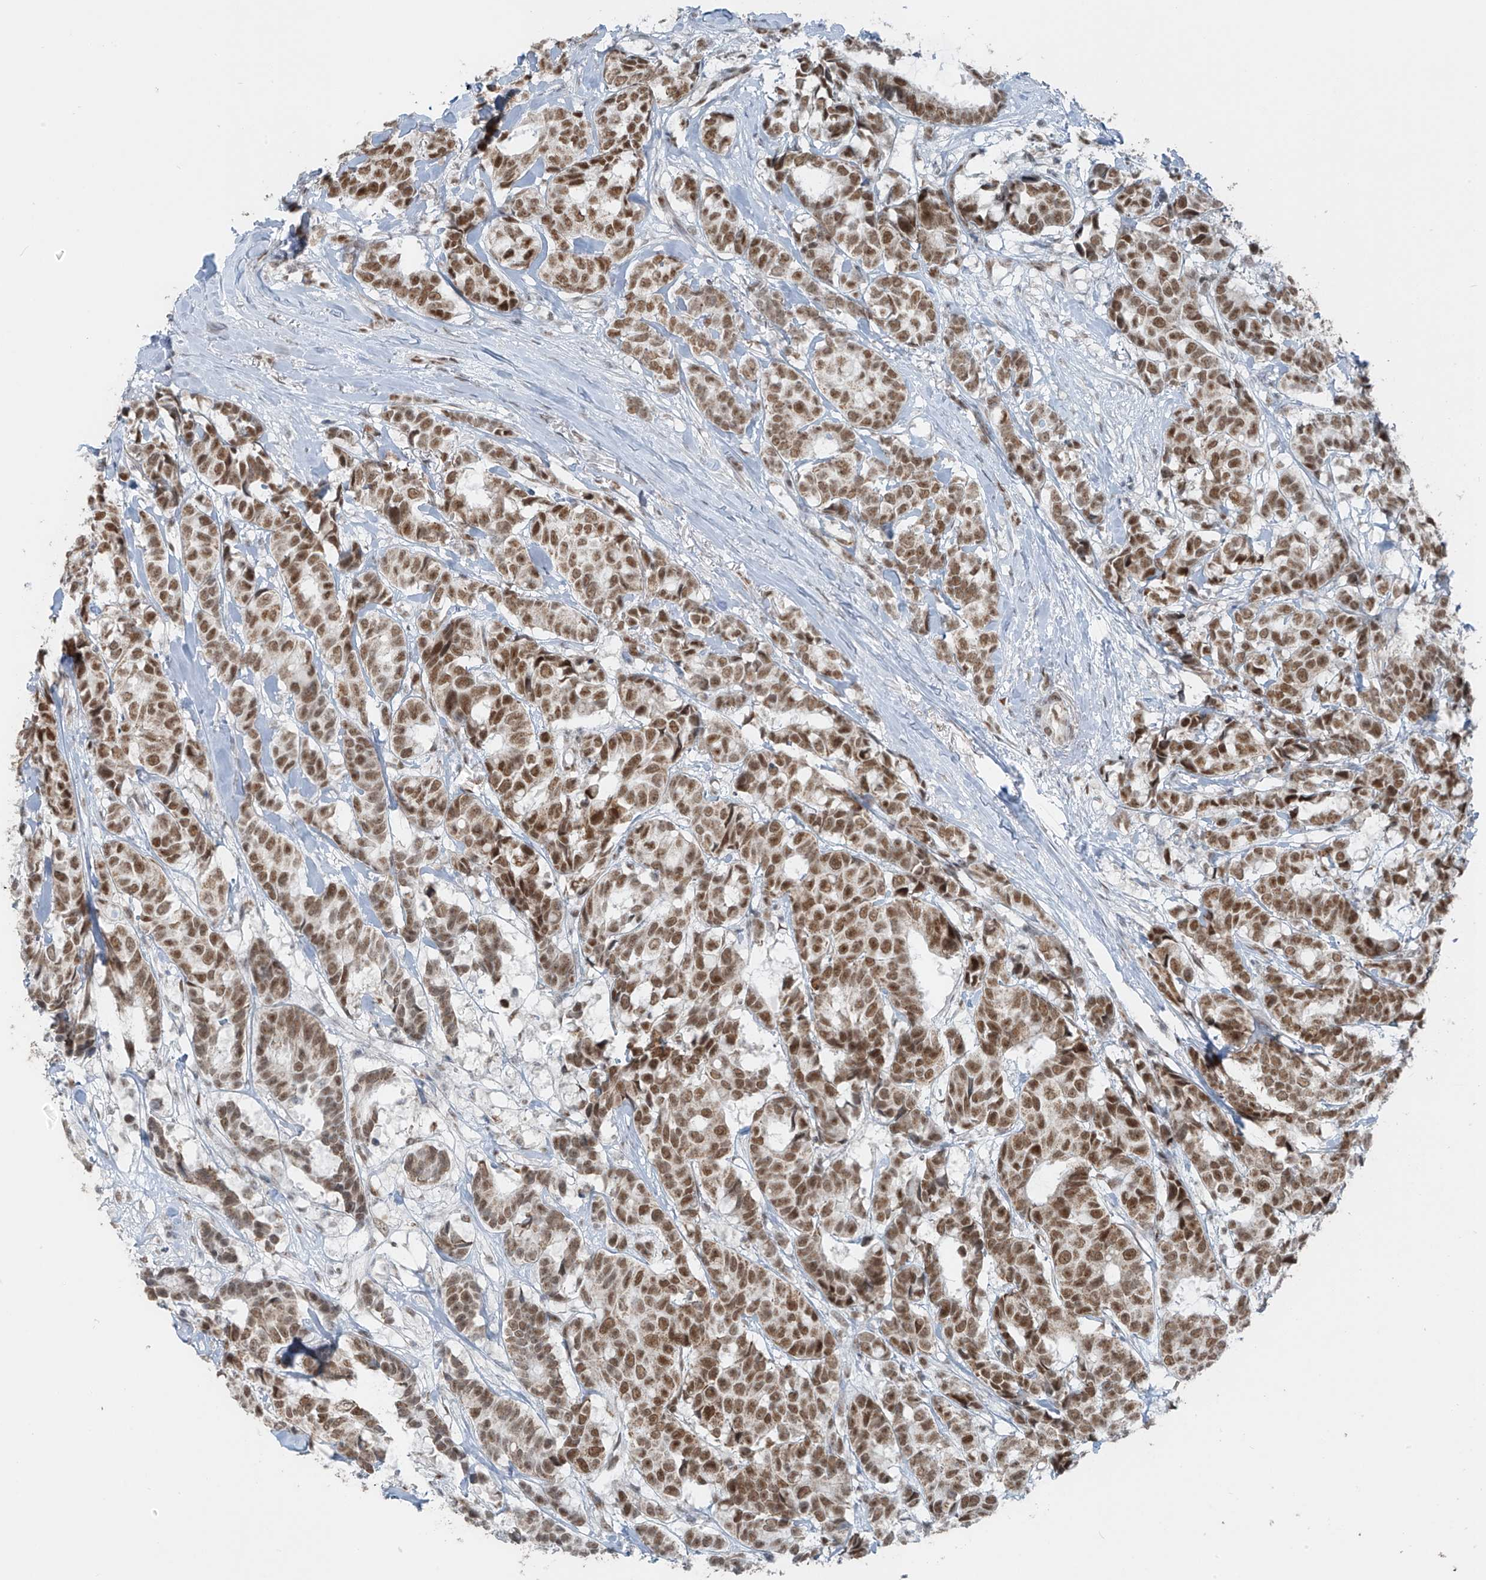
{"staining": {"intensity": "moderate", "quantity": ">75%", "location": "nuclear"}, "tissue": "breast cancer", "cell_type": "Tumor cells", "image_type": "cancer", "snomed": [{"axis": "morphology", "description": "Duct carcinoma"}, {"axis": "topography", "description": "Breast"}], "caption": "Tumor cells demonstrate moderate nuclear positivity in approximately >75% of cells in breast cancer (invasive ductal carcinoma).", "gene": "WRNIP1", "patient": {"sex": "female", "age": 87}}